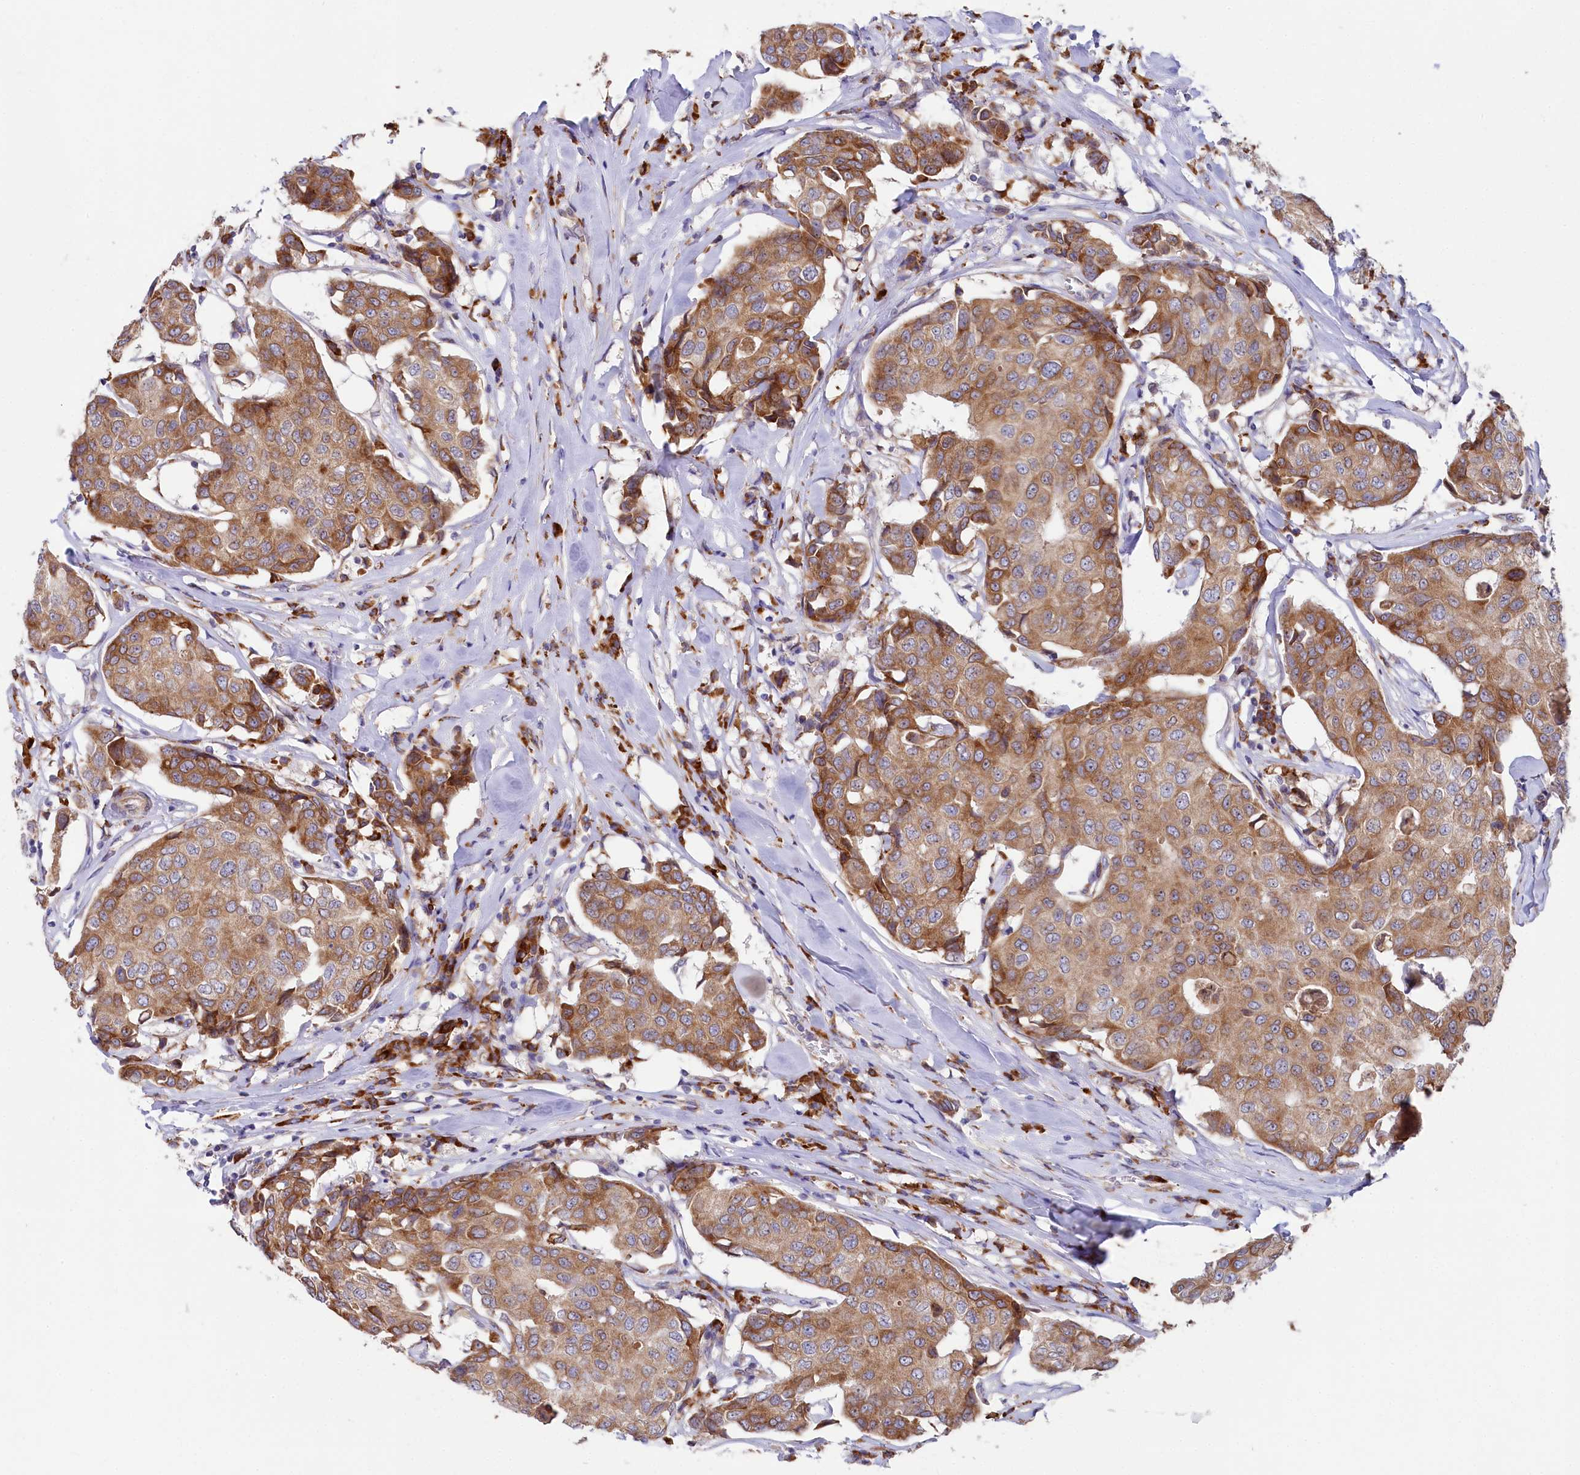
{"staining": {"intensity": "moderate", "quantity": ">75%", "location": "cytoplasmic/membranous"}, "tissue": "breast cancer", "cell_type": "Tumor cells", "image_type": "cancer", "snomed": [{"axis": "morphology", "description": "Duct carcinoma"}, {"axis": "topography", "description": "Breast"}], "caption": "Brown immunohistochemical staining in breast cancer demonstrates moderate cytoplasmic/membranous expression in about >75% of tumor cells.", "gene": "CHID1", "patient": {"sex": "female", "age": 80}}